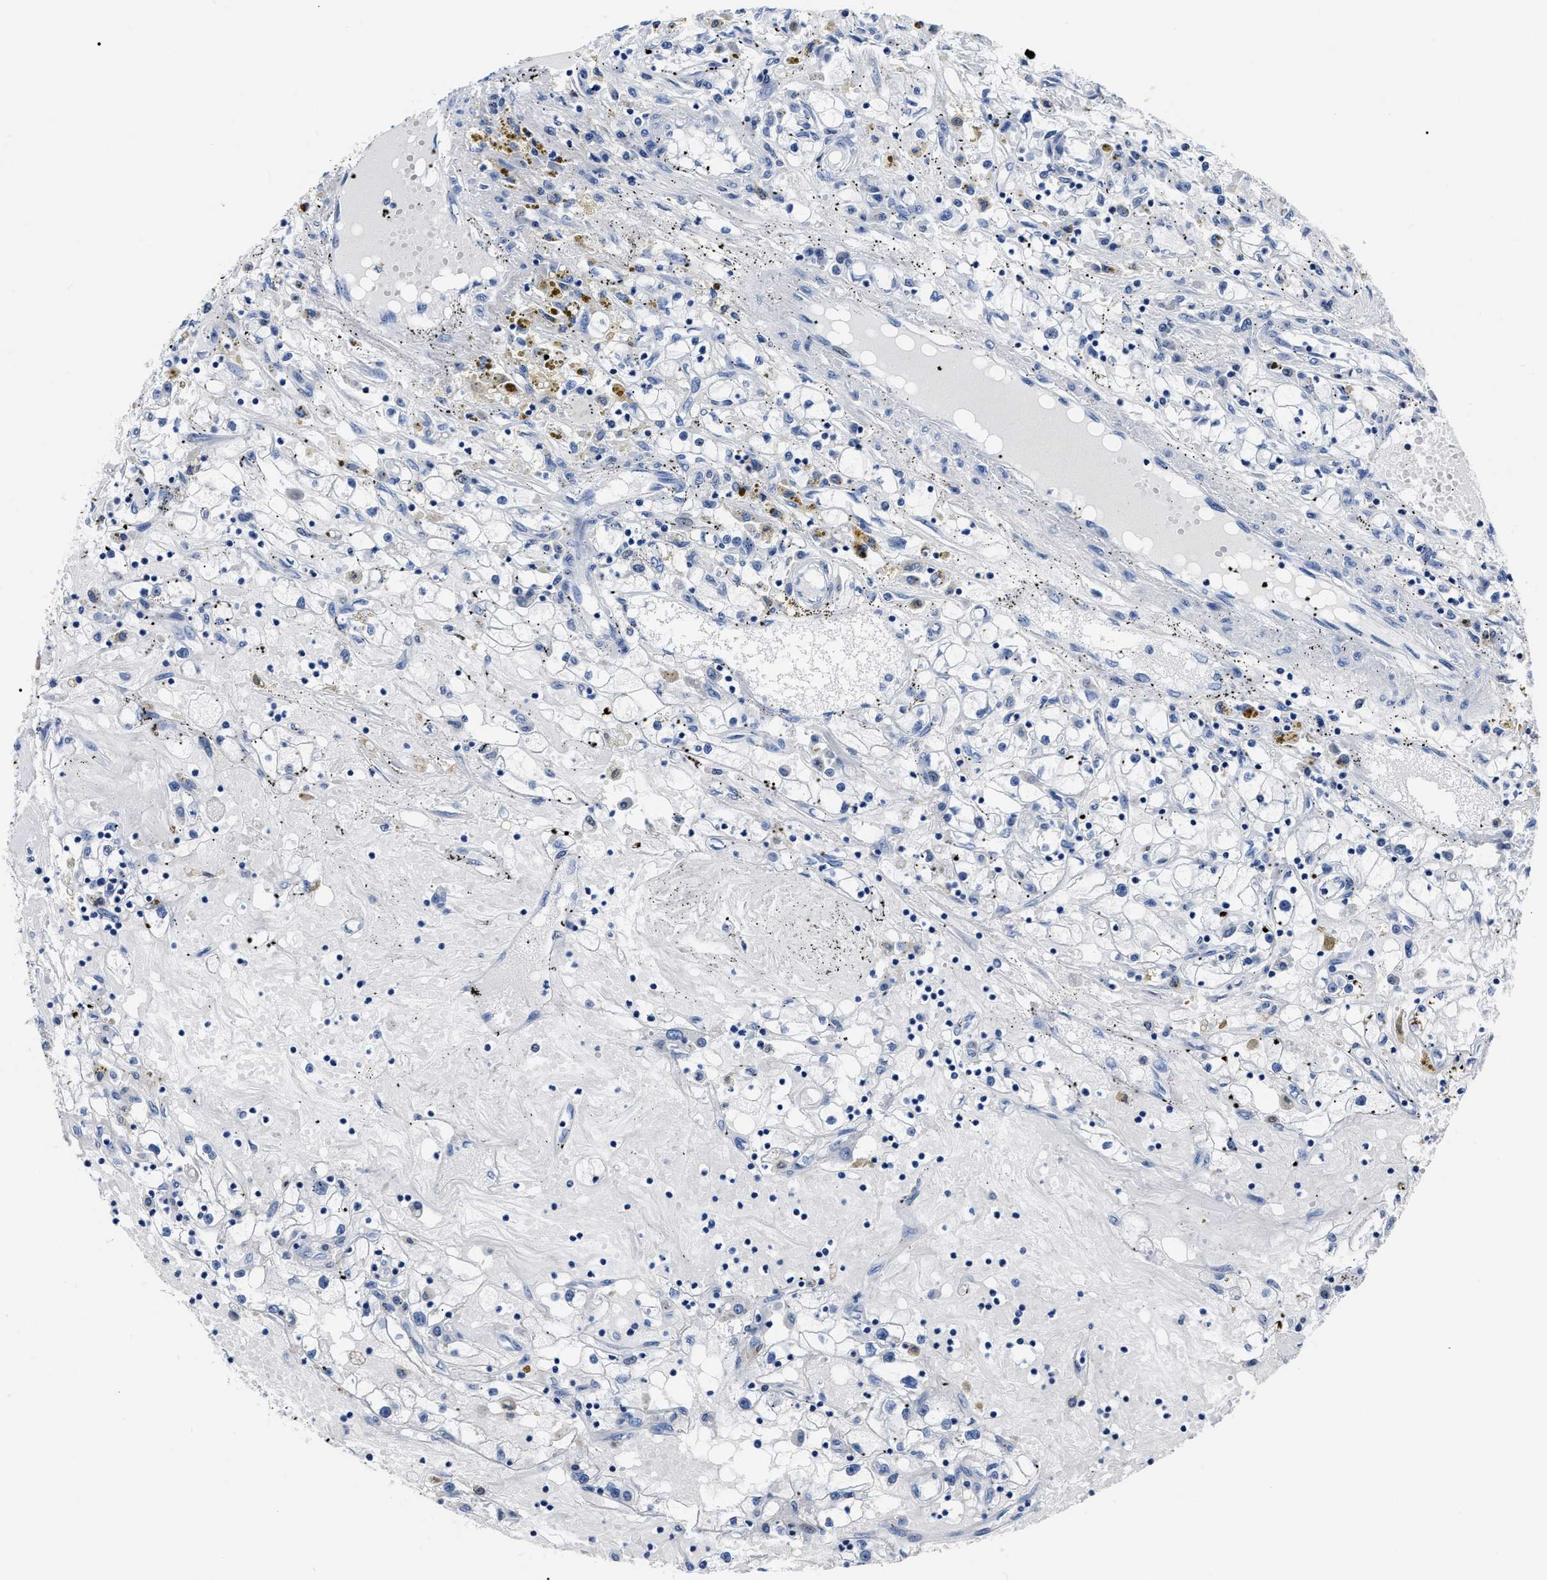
{"staining": {"intensity": "negative", "quantity": "none", "location": "none"}, "tissue": "renal cancer", "cell_type": "Tumor cells", "image_type": "cancer", "snomed": [{"axis": "morphology", "description": "Adenocarcinoma, NOS"}, {"axis": "topography", "description": "Kidney"}], "caption": "Tumor cells show no significant protein positivity in renal cancer. (DAB immunohistochemistry visualized using brightfield microscopy, high magnification).", "gene": "MOV10L1", "patient": {"sex": "male", "age": 56}}